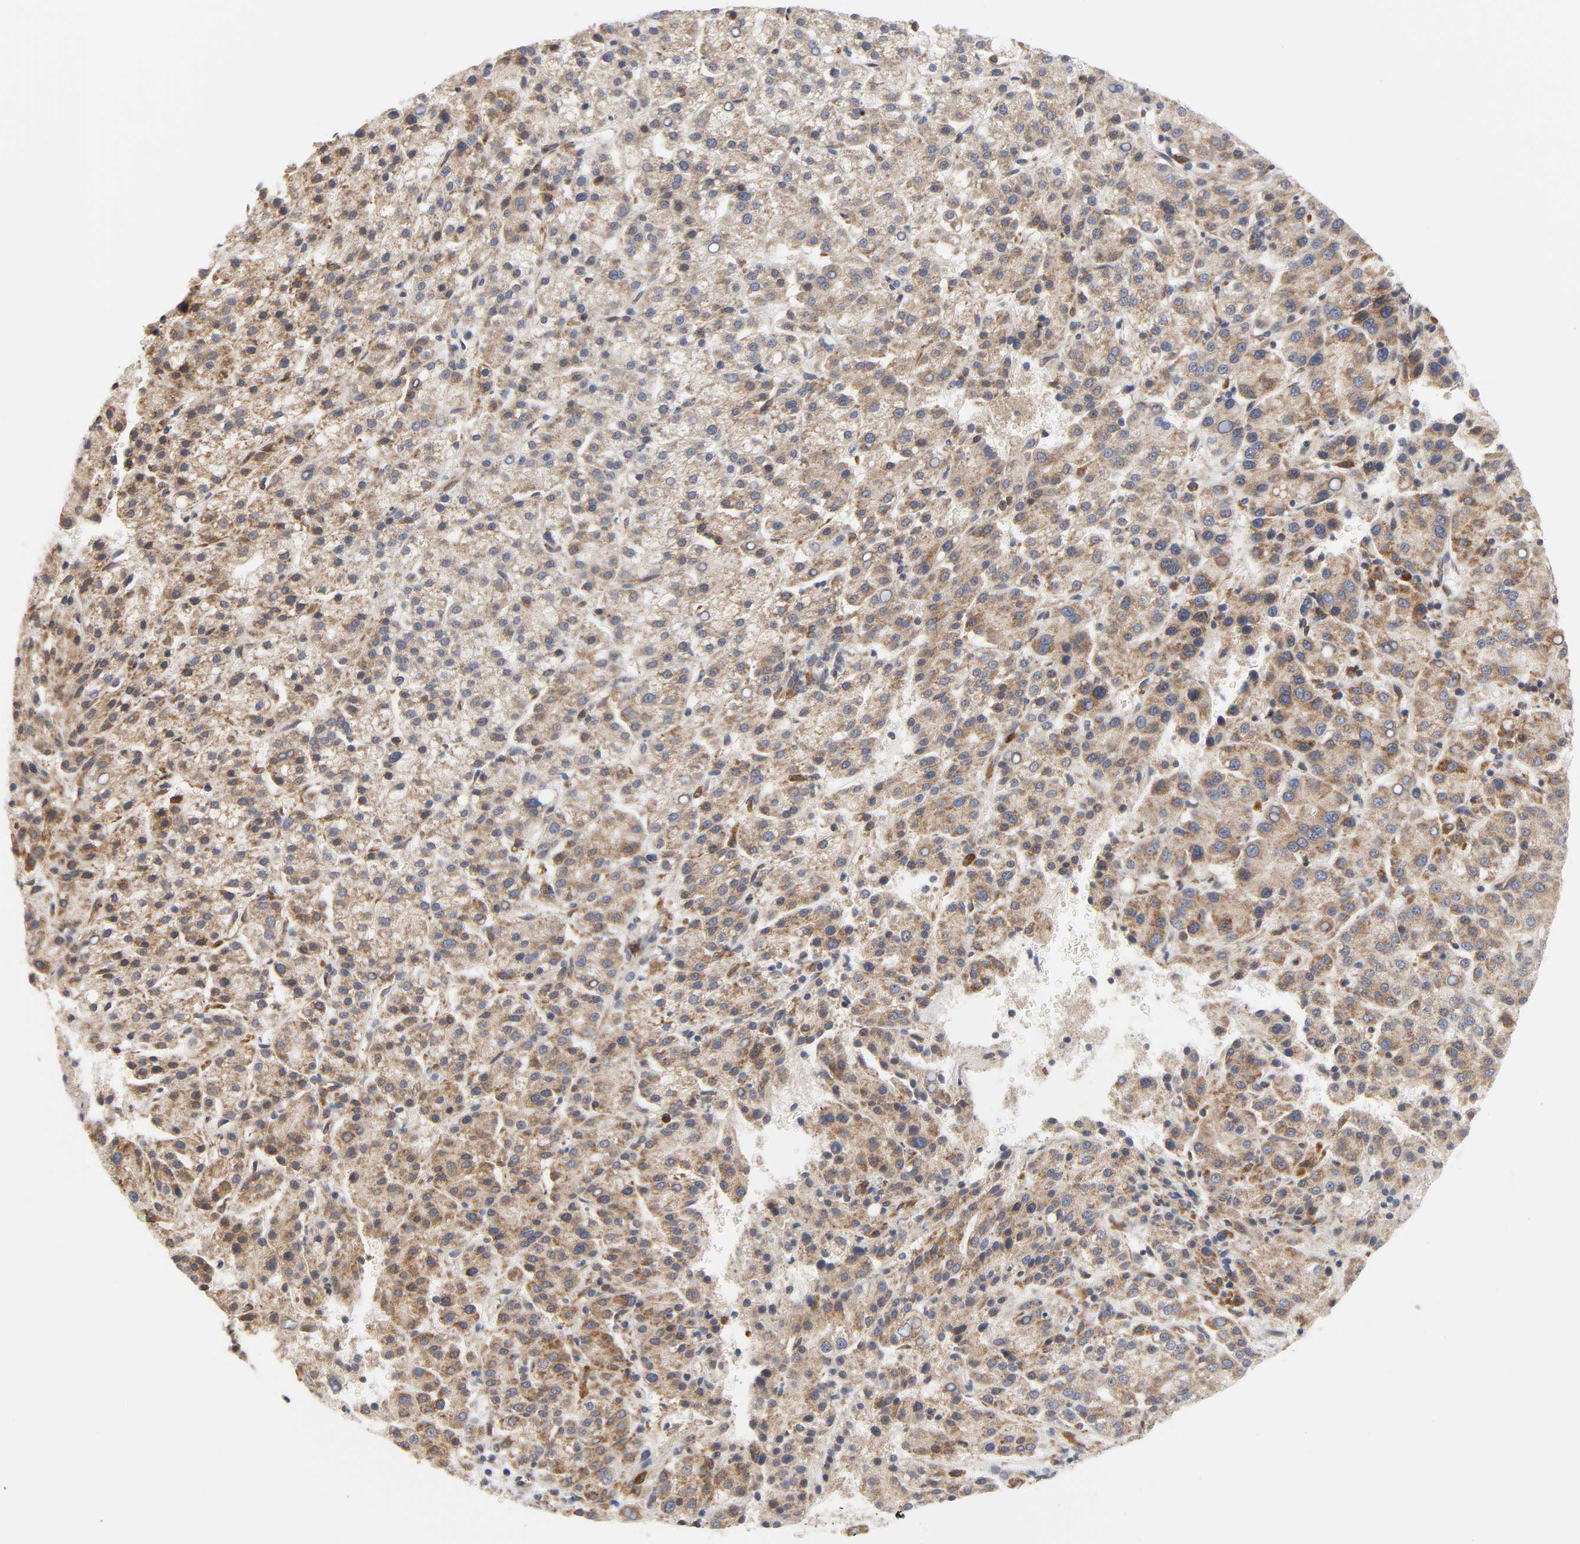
{"staining": {"intensity": "moderate", "quantity": ">75%", "location": "cytoplasmic/membranous"}, "tissue": "liver cancer", "cell_type": "Tumor cells", "image_type": "cancer", "snomed": [{"axis": "morphology", "description": "Carcinoma, Hepatocellular, NOS"}, {"axis": "topography", "description": "Liver"}], "caption": "Immunohistochemistry (DAB (3,3'-diaminobenzidine)) staining of human liver hepatocellular carcinoma shows moderate cytoplasmic/membranous protein positivity in approximately >75% of tumor cells.", "gene": "BAX", "patient": {"sex": "female", "age": 58}}